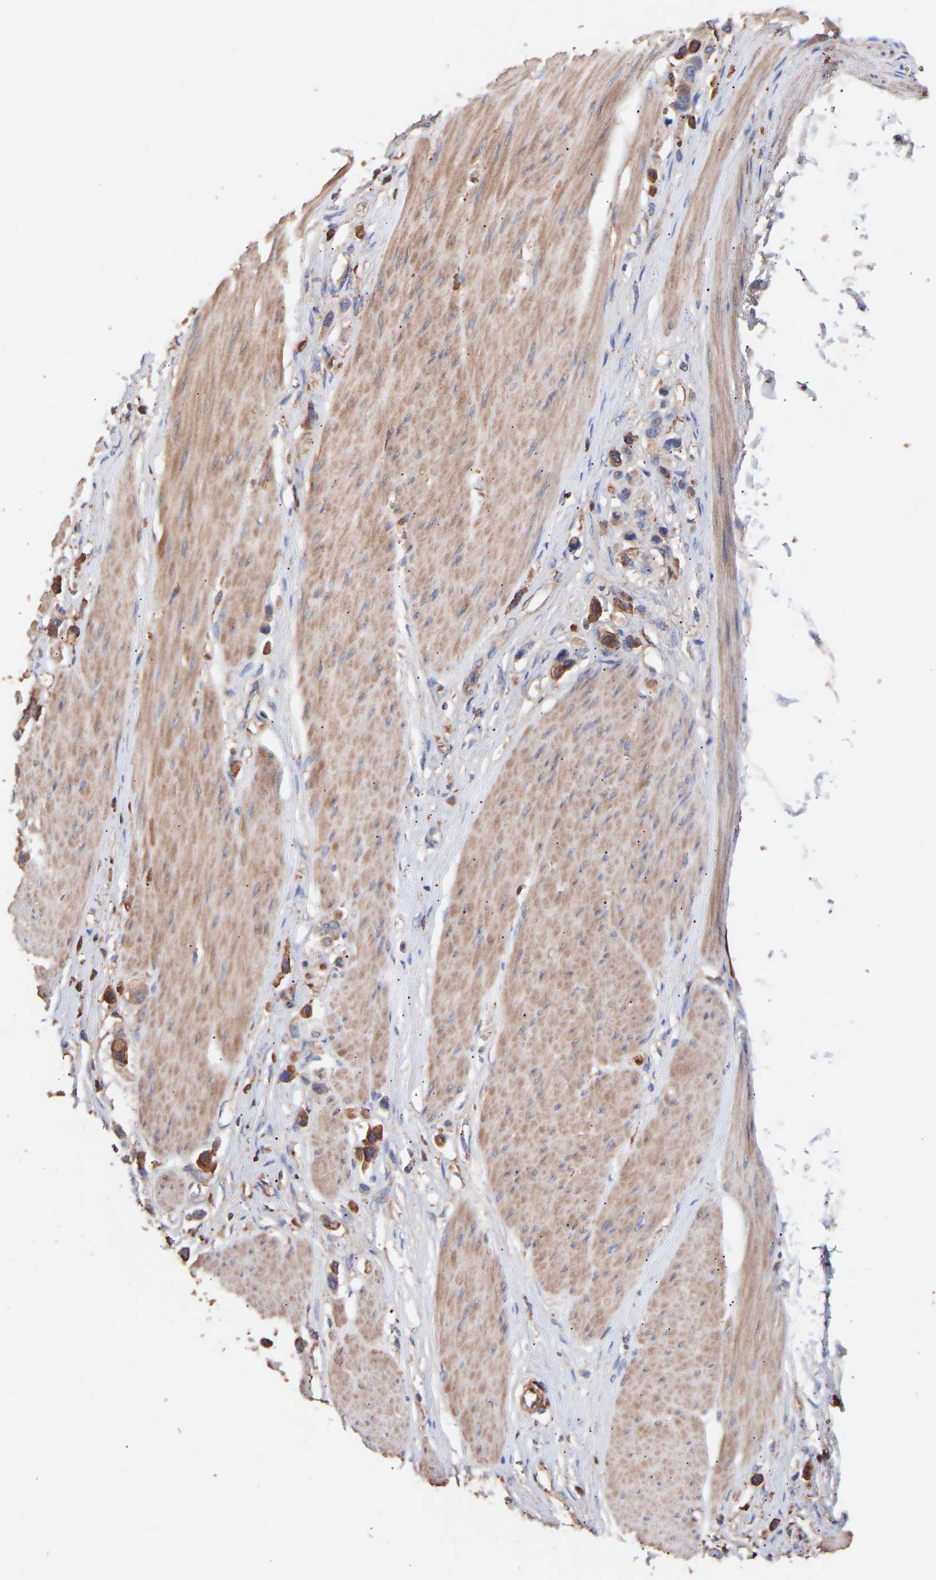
{"staining": {"intensity": "moderate", "quantity": ">75%", "location": "cytoplasmic/membranous"}, "tissue": "stomach cancer", "cell_type": "Tumor cells", "image_type": "cancer", "snomed": [{"axis": "morphology", "description": "Adenocarcinoma, NOS"}, {"axis": "topography", "description": "Stomach"}], "caption": "Moderate cytoplasmic/membranous positivity is present in approximately >75% of tumor cells in stomach cancer (adenocarcinoma).", "gene": "TMEM268", "patient": {"sex": "female", "age": 65}}